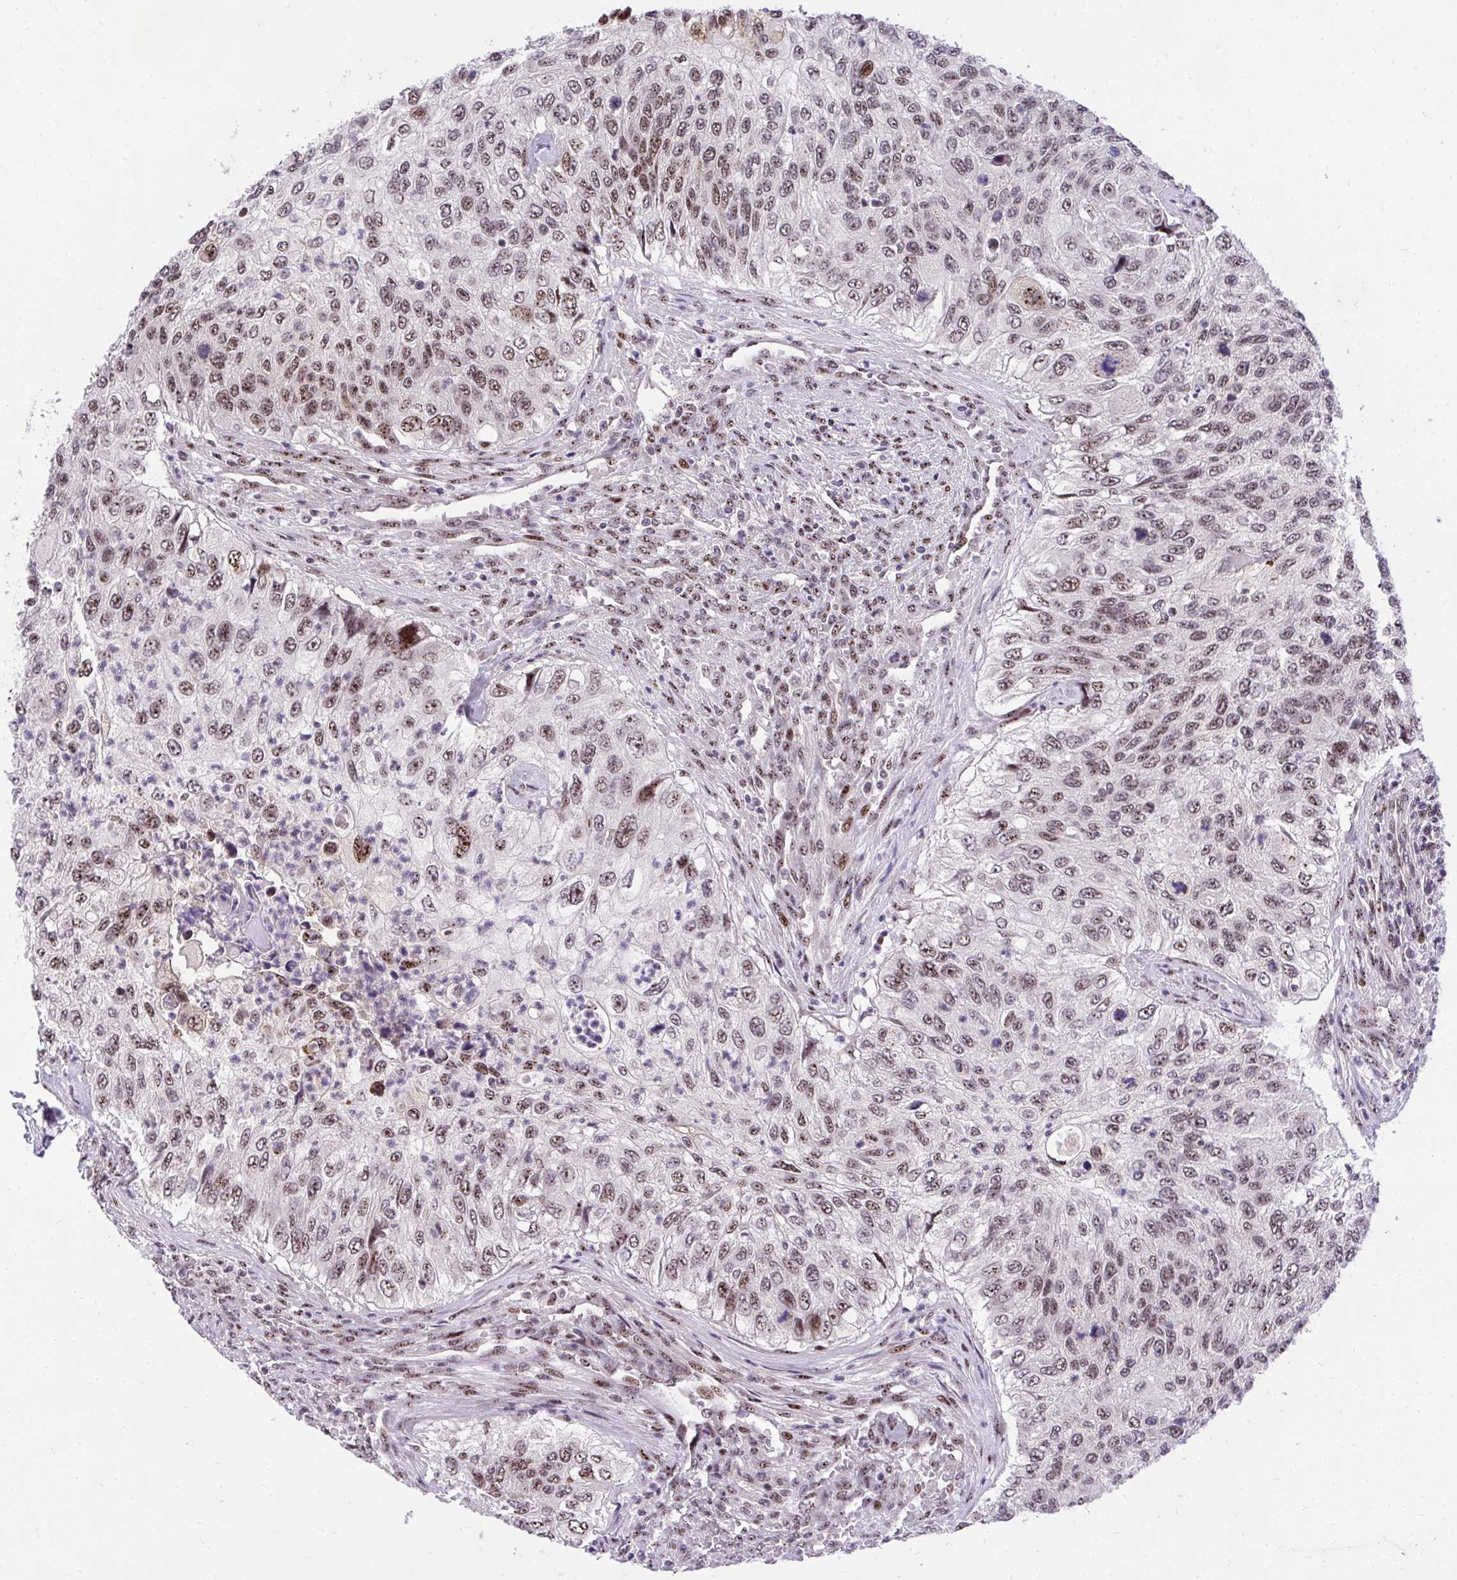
{"staining": {"intensity": "moderate", "quantity": ">75%", "location": "nuclear"}, "tissue": "urothelial cancer", "cell_type": "Tumor cells", "image_type": "cancer", "snomed": [{"axis": "morphology", "description": "Urothelial carcinoma, High grade"}, {"axis": "topography", "description": "Urinary bladder"}], "caption": "Protein staining reveals moderate nuclear staining in about >75% of tumor cells in high-grade urothelial carcinoma.", "gene": "HOXA4", "patient": {"sex": "female", "age": 60}}